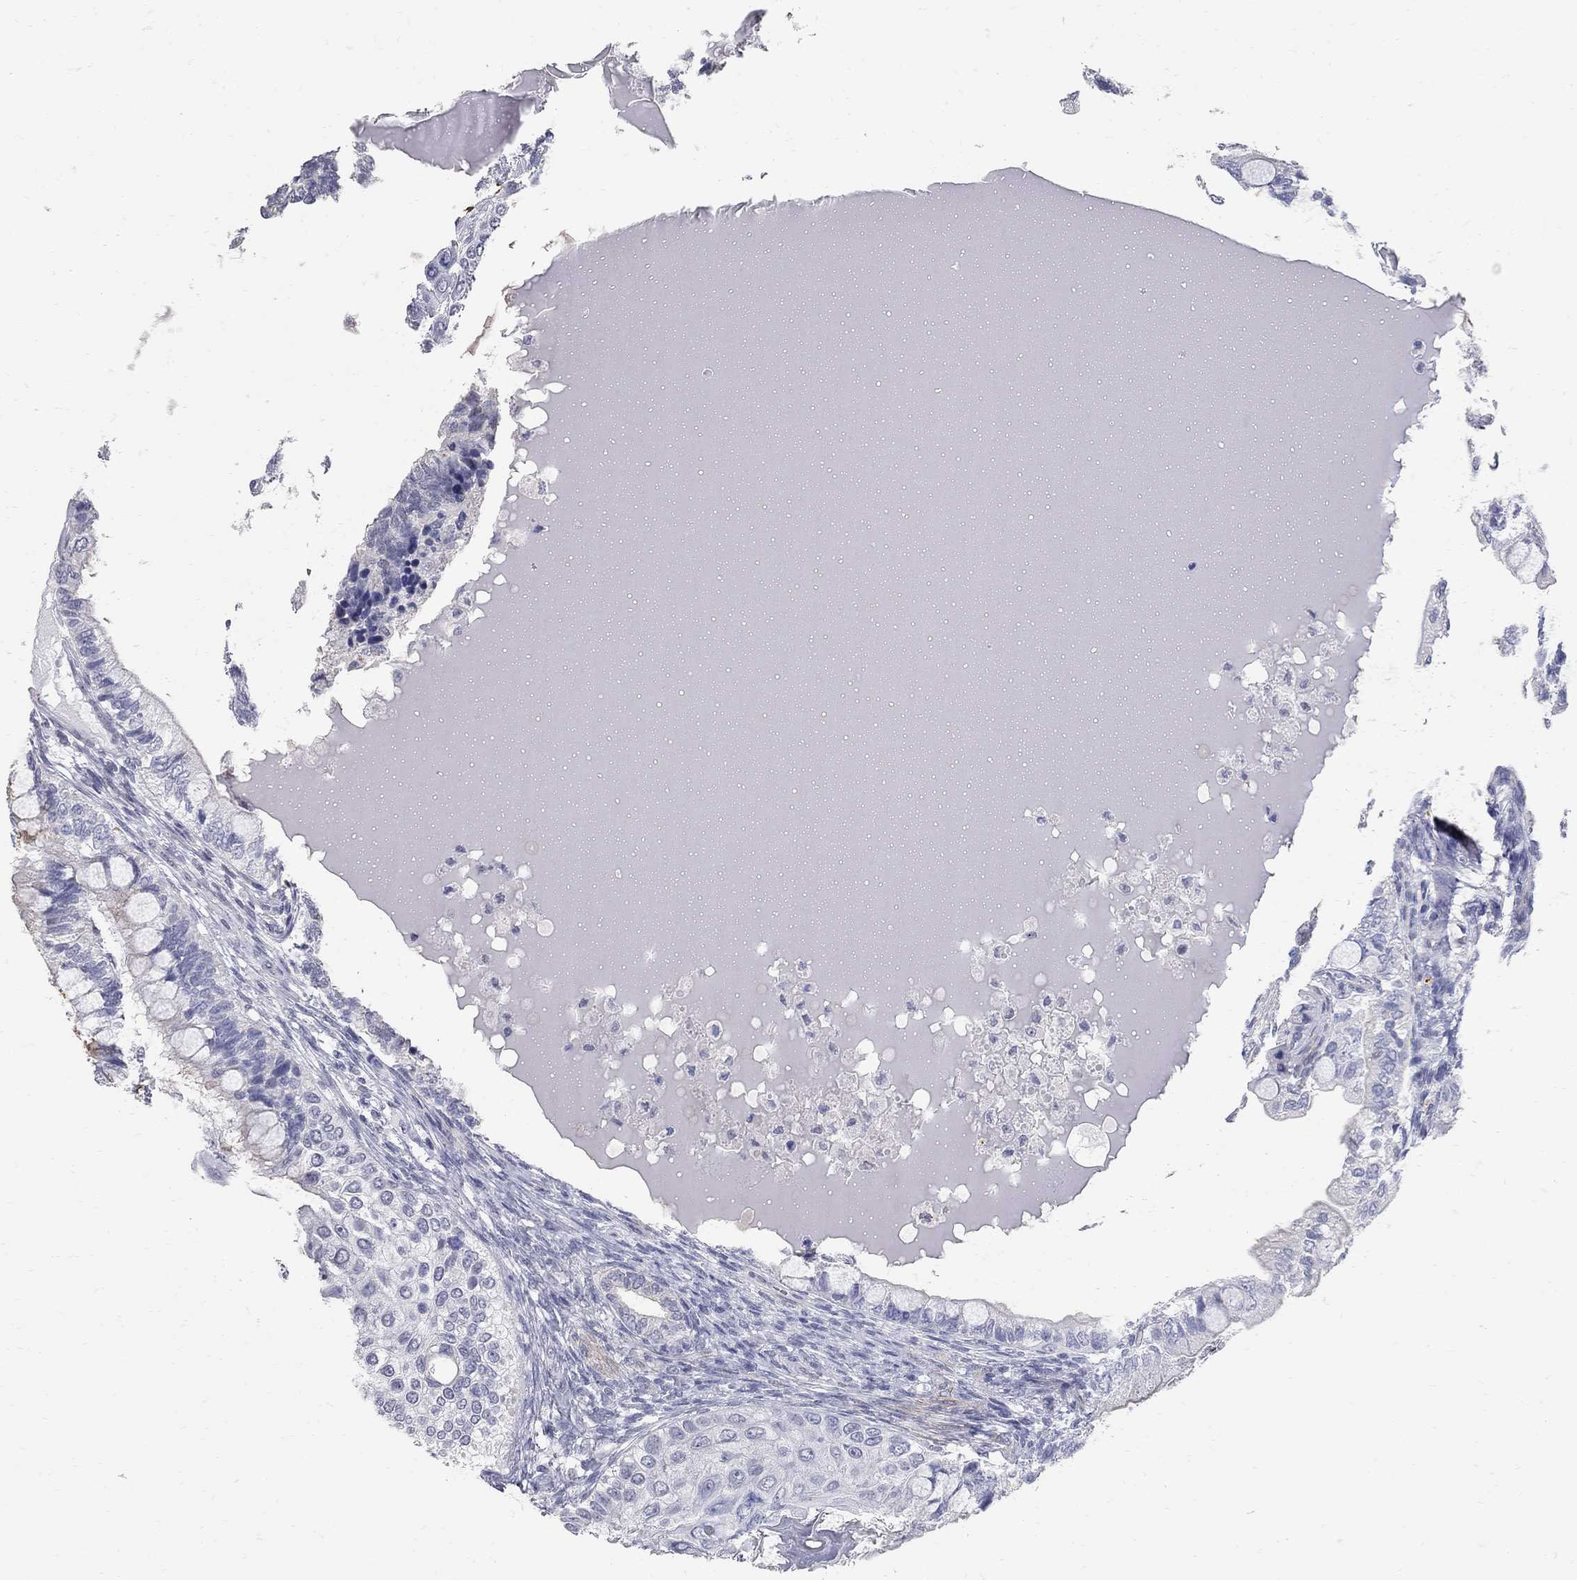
{"staining": {"intensity": "negative", "quantity": "none", "location": "none"}, "tissue": "testis cancer", "cell_type": "Tumor cells", "image_type": "cancer", "snomed": [{"axis": "morphology", "description": "Seminoma, NOS"}, {"axis": "morphology", "description": "Carcinoma, Embryonal, NOS"}, {"axis": "topography", "description": "Testis"}], "caption": "An image of testis cancer stained for a protein demonstrates no brown staining in tumor cells.", "gene": "BPIFB1", "patient": {"sex": "male", "age": 41}}